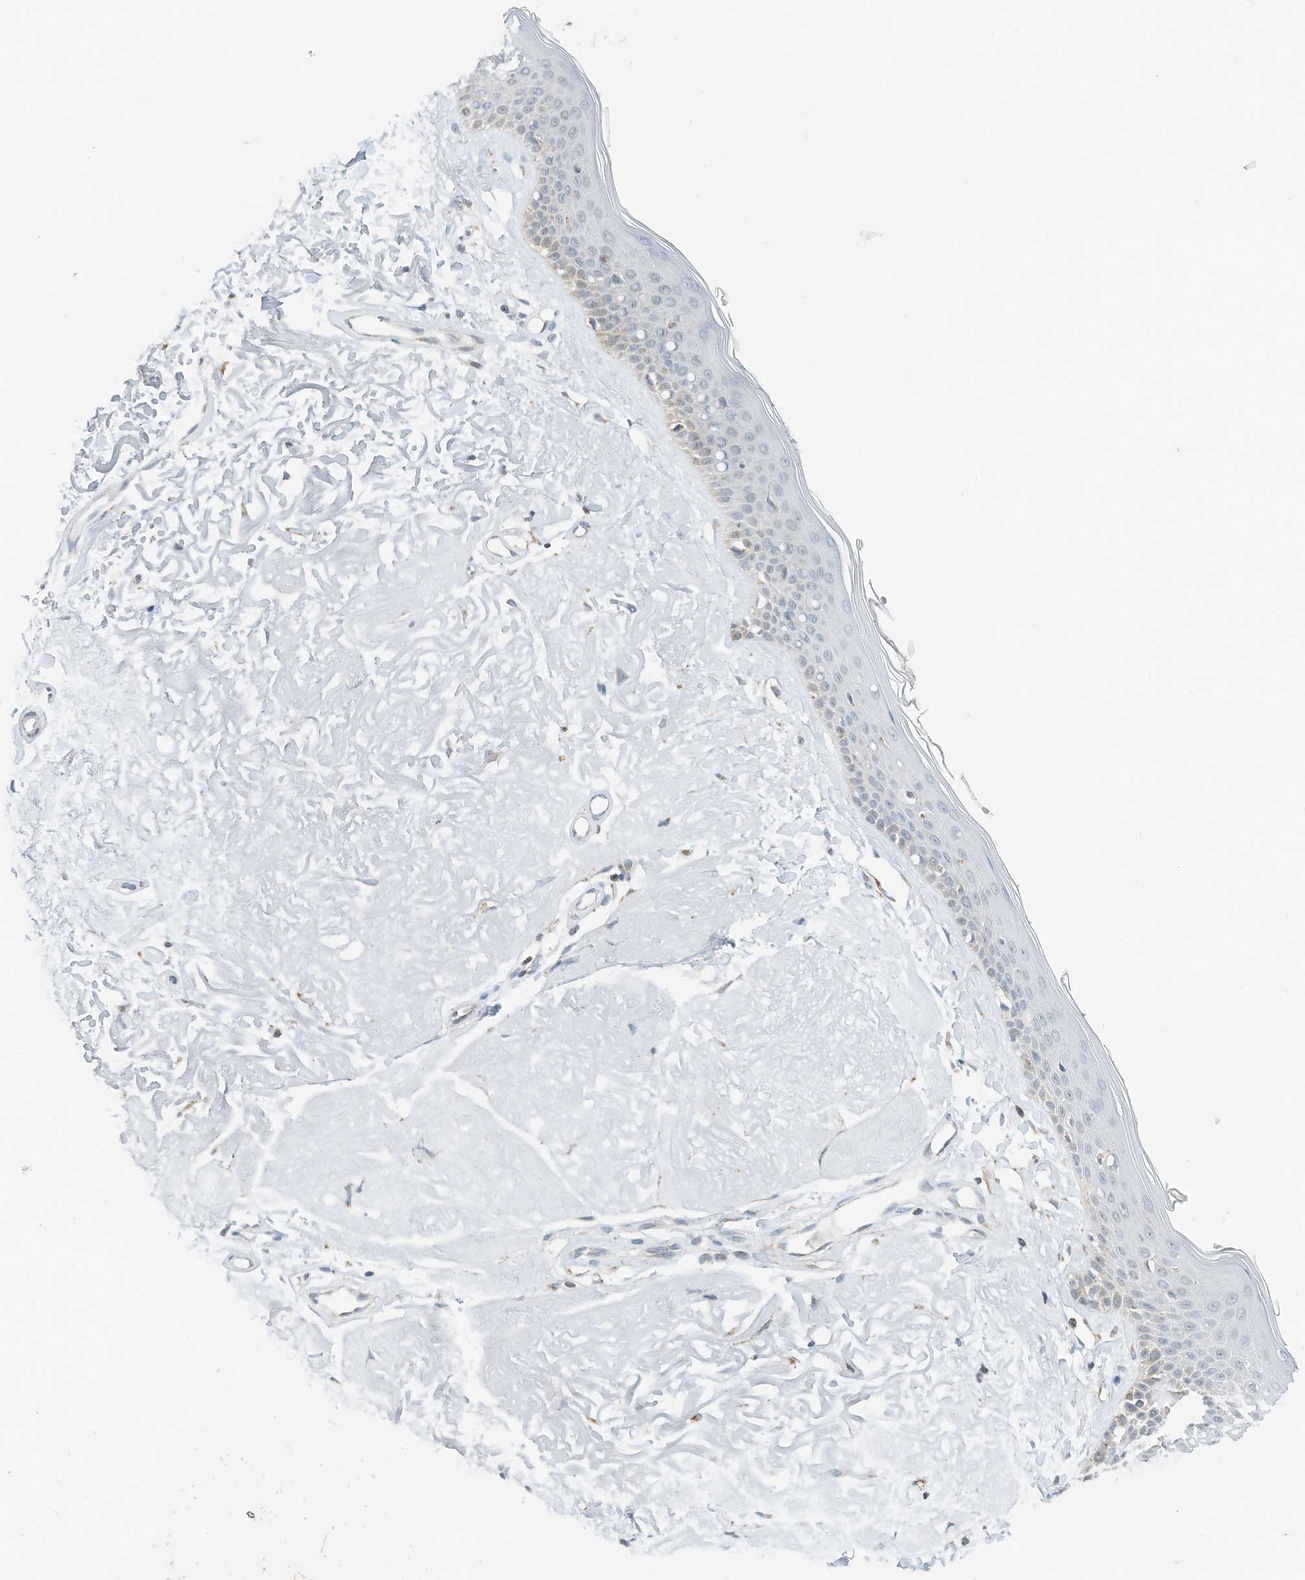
{"staining": {"intensity": "weak", "quantity": "<25%", "location": "cytoplasmic/membranous"}, "tissue": "skin", "cell_type": "Fibroblasts", "image_type": "normal", "snomed": [{"axis": "morphology", "description": "Normal tissue, NOS"}, {"axis": "topography", "description": "Skin"}, {"axis": "topography", "description": "Skeletal muscle"}], "caption": "High magnification brightfield microscopy of unremarkable skin stained with DAB (3,3'-diaminobenzidine) (brown) and counterstained with hematoxylin (blue): fibroblasts show no significant staining. Brightfield microscopy of immunohistochemistry stained with DAB (brown) and hematoxylin (blue), captured at high magnification.", "gene": "RMND1", "patient": {"sex": "male", "age": 83}}